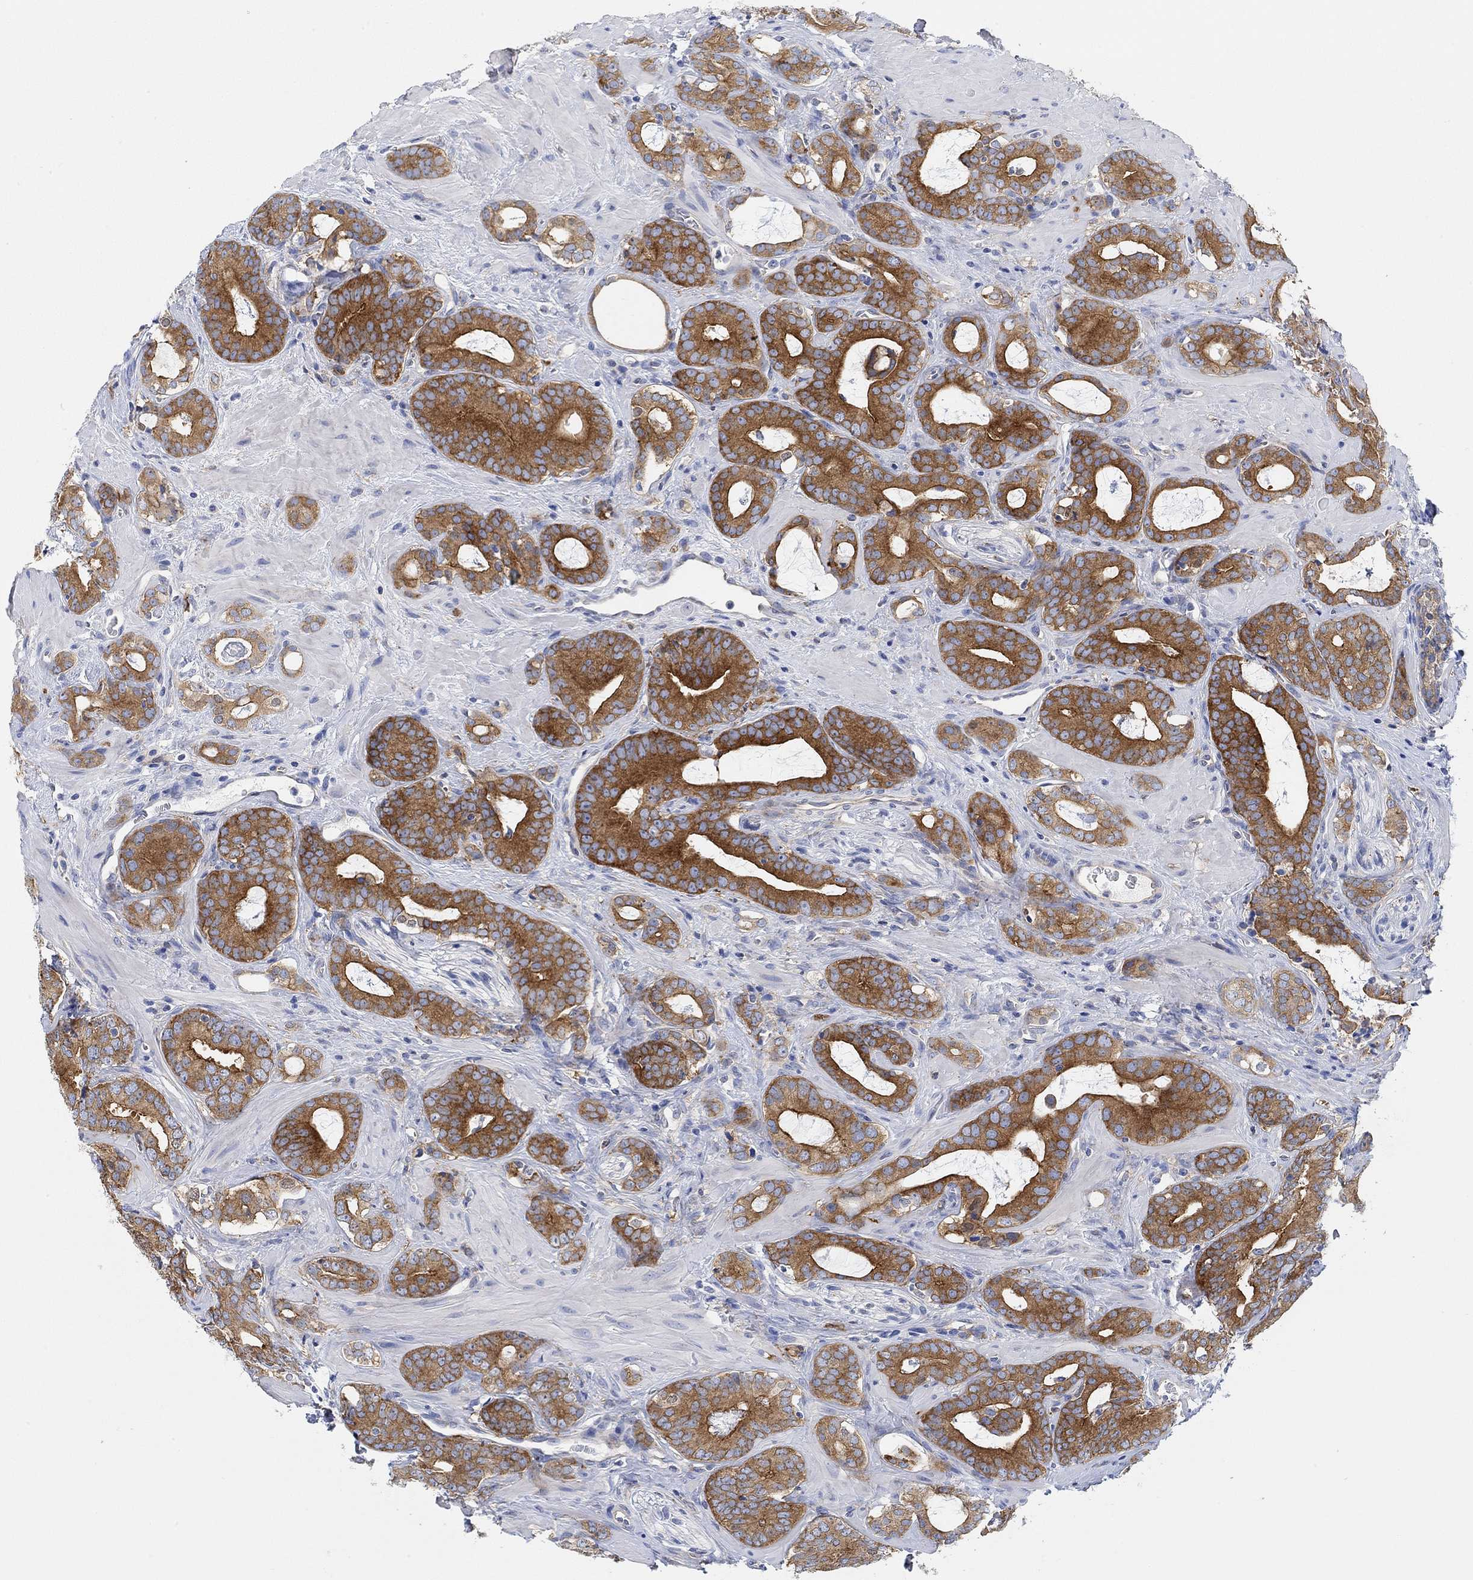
{"staining": {"intensity": "strong", "quantity": "25%-75%", "location": "cytoplasmic/membranous"}, "tissue": "prostate cancer", "cell_type": "Tumor cells", "image_type": "cancer", "snomed": [{"axis": "morphology", "description": "Adenocarcinoma, NOS"}, {"axis": "topography", "description": "Prostate"}], "caption": "Immunohistochemical staining of prostate adenocarcinoma shows strong cytoplasmic/membranous protein positivity in approximately 25%-75% of tumor cells.", "gene": "RGS1", "patient": {"sex": "male", "age": 55}}